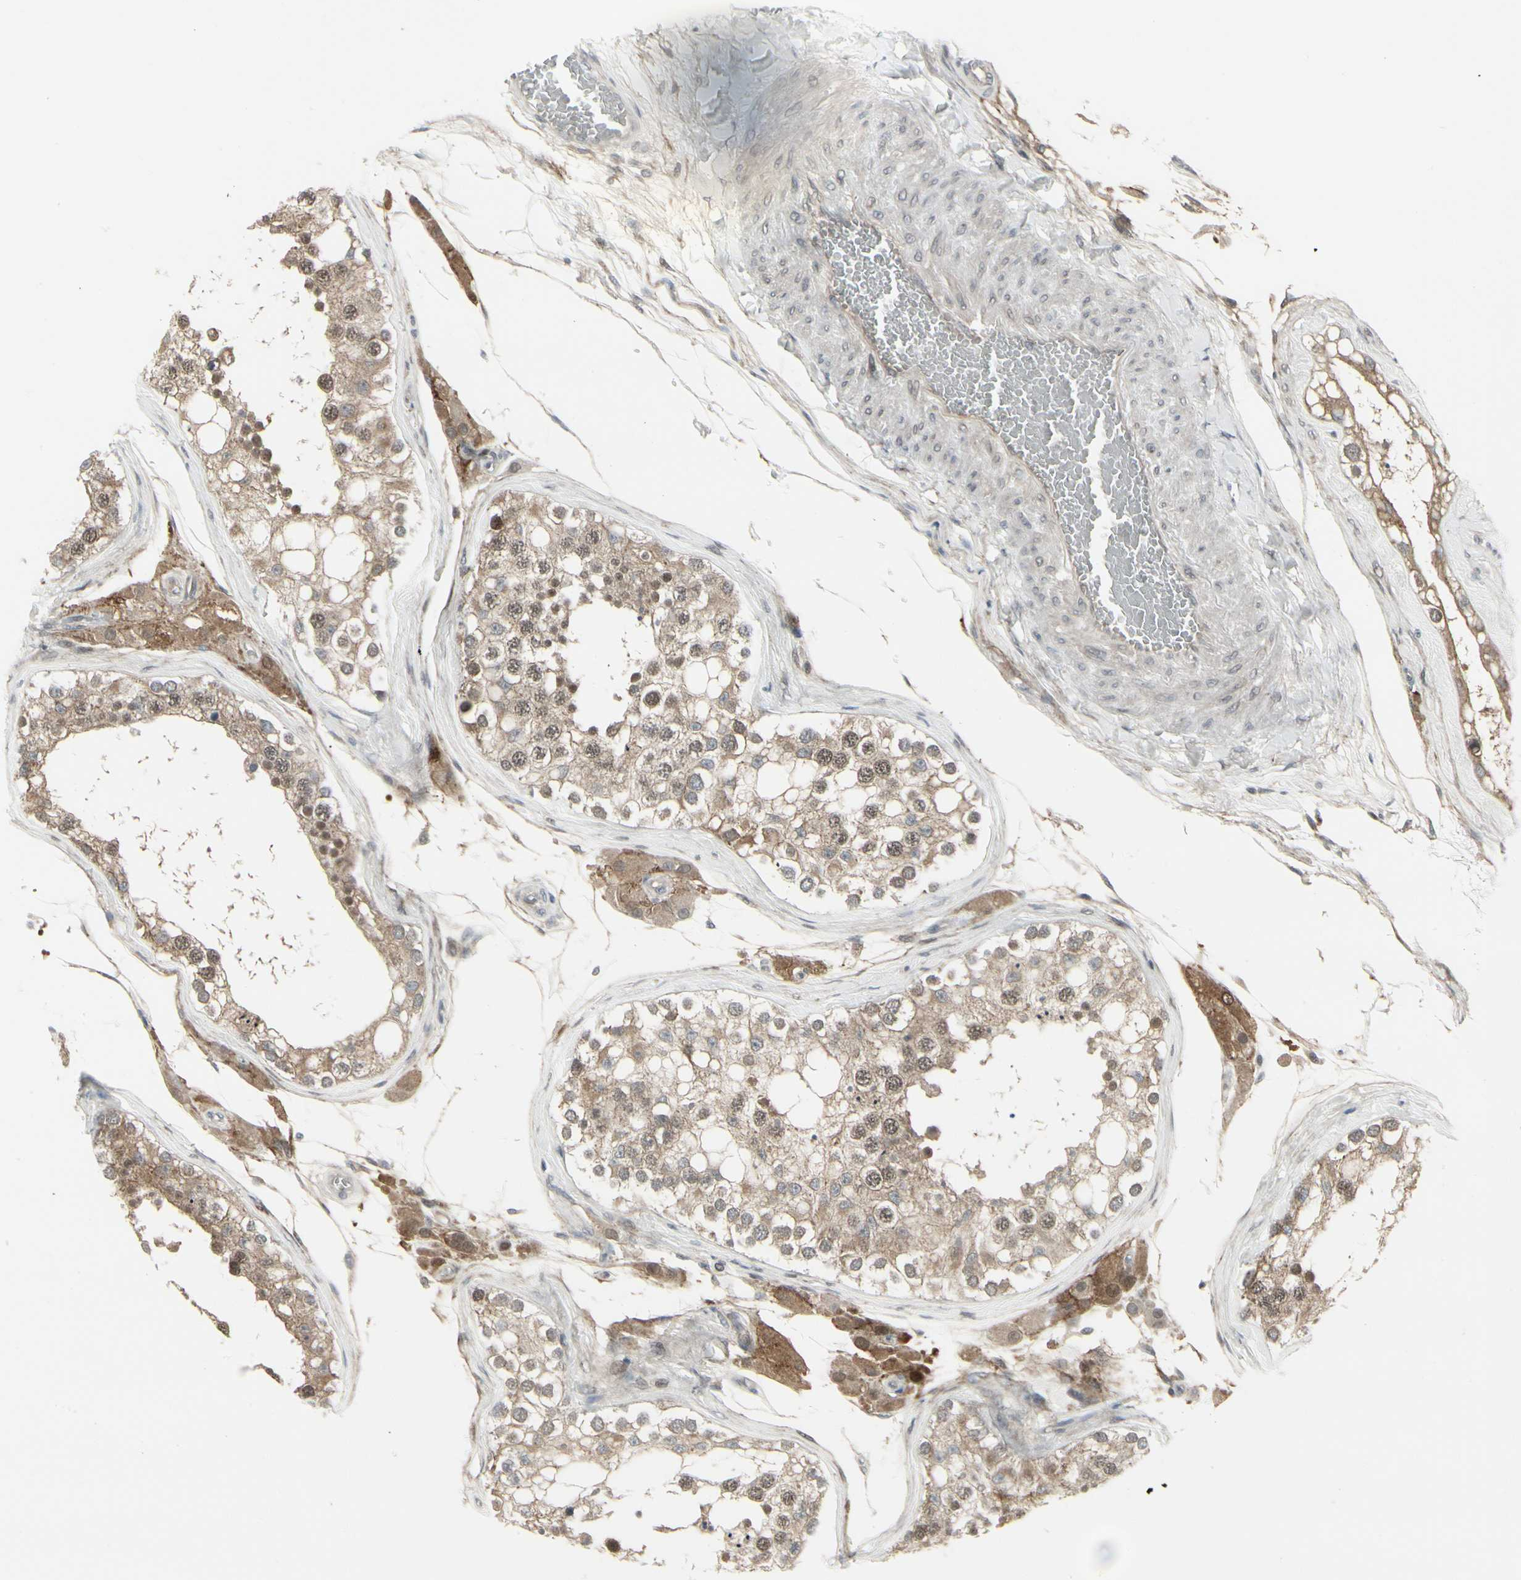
{"staining": {"intensity": "weak", "quantity": ">75%", "location": "cytoplasmic/membranous,nuclear"}, "tissue": "testis", "cell_type": "Cells in seminiferous ducts", "image_type": "normal", "snomed": [{"axis": "morphology", "description": "Normal tissue, NOS"}, {"axis": "topography", "description": "Testis"}], "caption": "Immunohistochemistry (IHC) photomicrograph of unremarkable human testis stained for a protein (brown), which displays low levels of weak cytoplasmic/membranous,nuclear expression in approximately >75% of cells in seminiferous ducts.", "gene": "IGFBP6", "patient": {"sex": "male", "age": 68}}